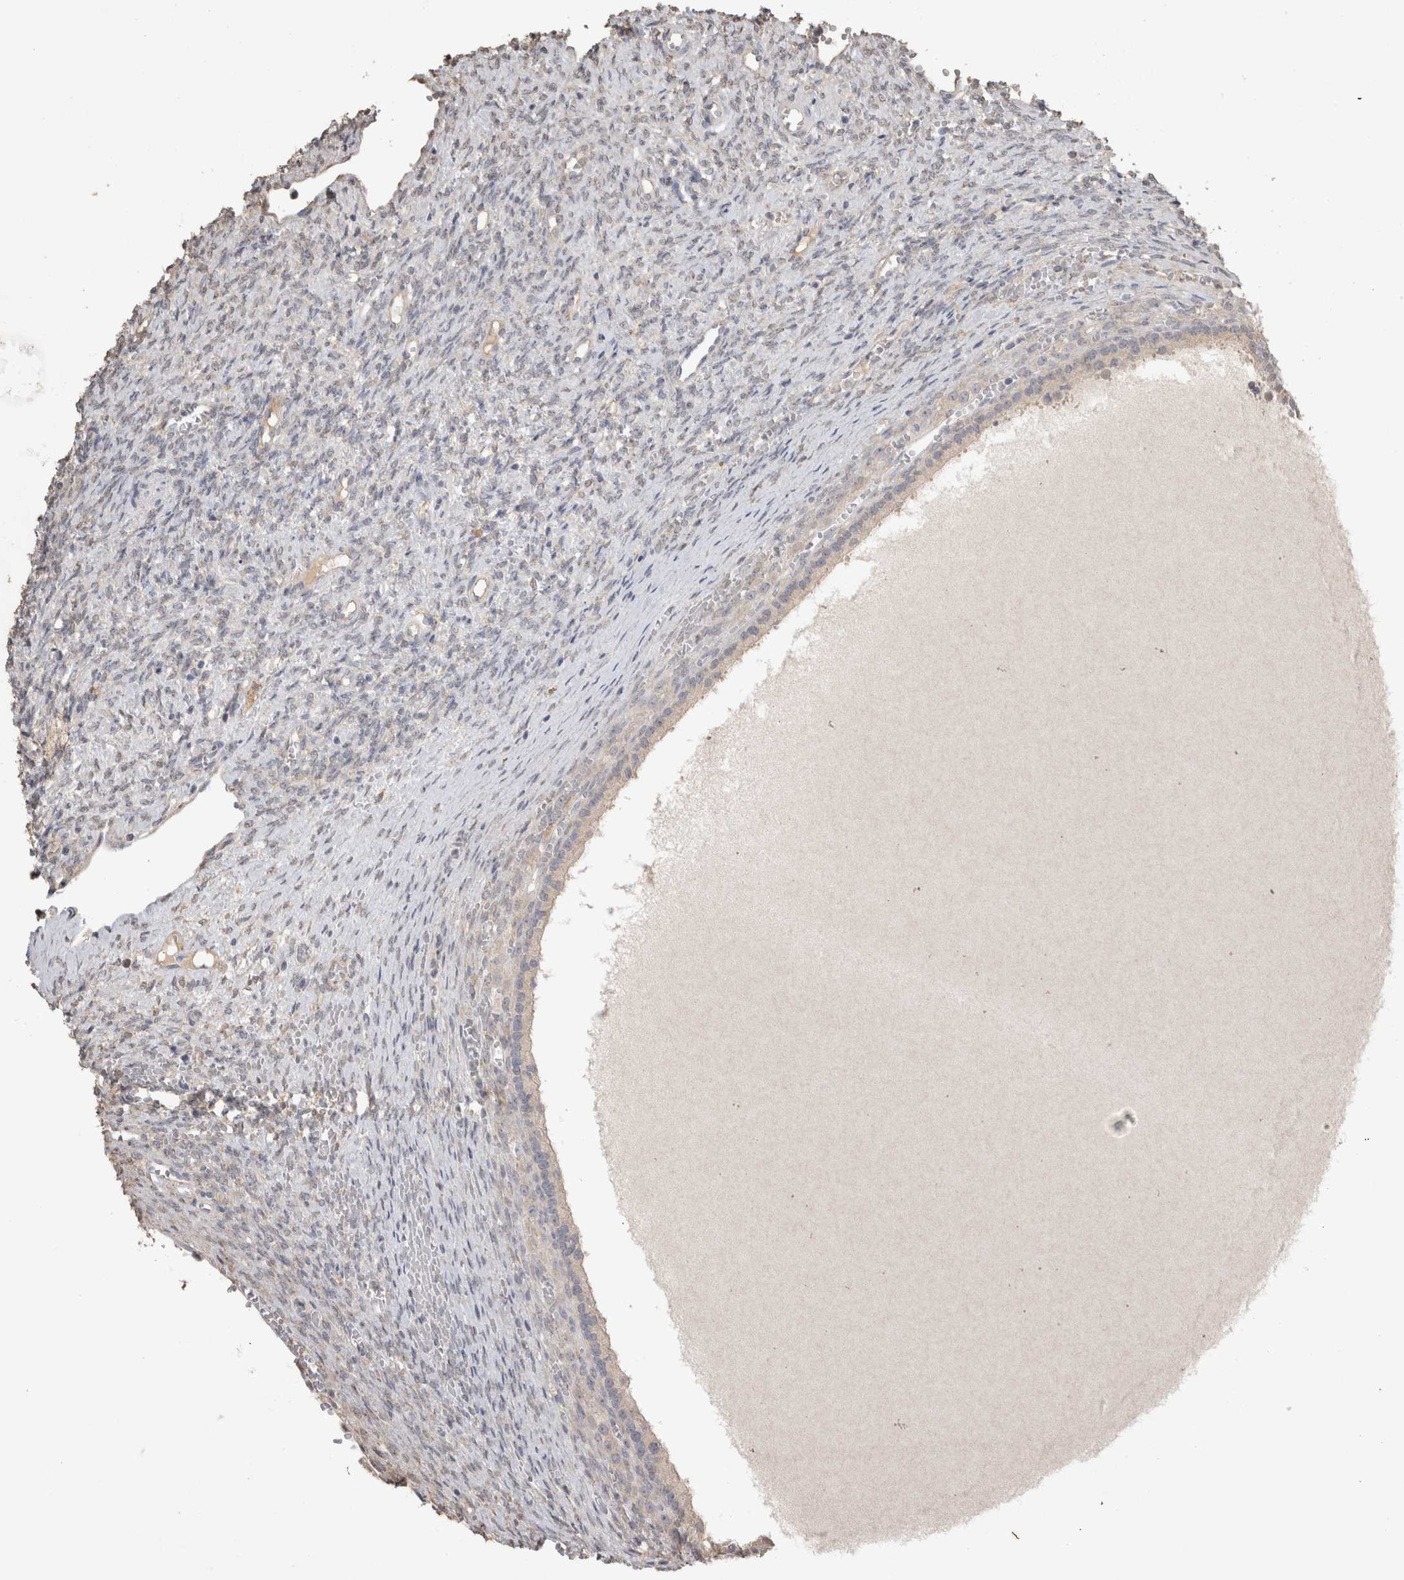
{"staining": {"intensity": "negative", "quantity": "none", "location": "none"}, "tissue": "ovary", "cell_type": "Ovarian stroma cells", "image_type": "normal", "snomed": [{"axis": "morphology", "description": "Normal tissue, NOS"}, {"axis": "topography", "description": "Ovary"}], "caption": "High power microscopy image of an immunohistochemistry (IHC) image of normal ovary, revealing no significant positivity in ovarian stroma cells. Nuclei are stained in blue.", "gene": "NAALADL2", "patient": {"sex": "female", "age": 41}}